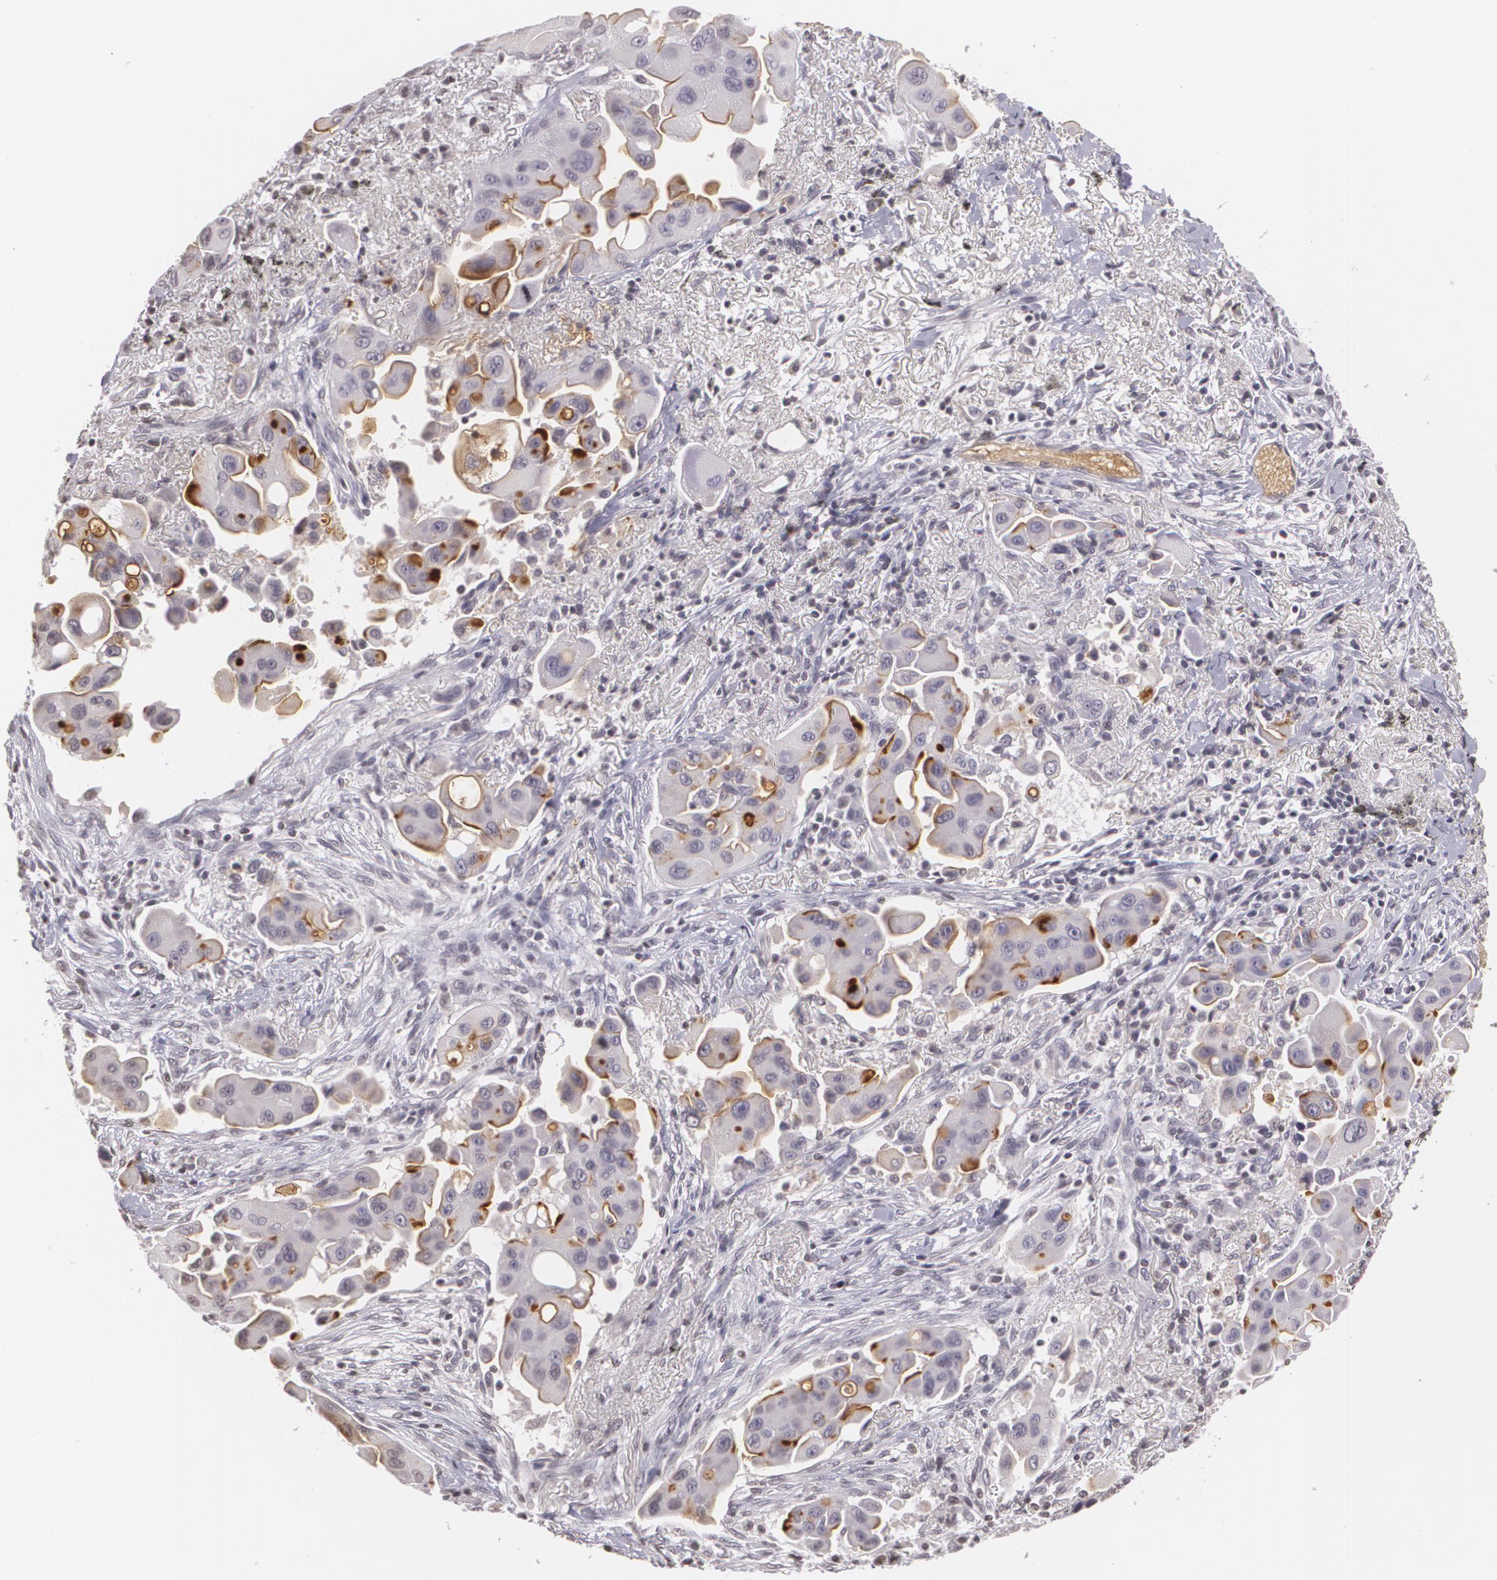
{"staining": {"intensity": "moderate", "quantity": ">75%", "location": "cytoplasmic/membranous"}, "tissue": "lung cancer", "cell_type": "Tumor cells", "image_type": "cancer", "snomed": [{"axis": "morphology", "description": "Adenocarcinoma, NOS"}, {"axis": "topography", "description": "Lung"}], "caption": "Lung adenocarcinoma stained with a protein marker displays moderate staining in tumor cells.", "gene": "MUC1", "patient": {"sex": "male", "age": 68}}